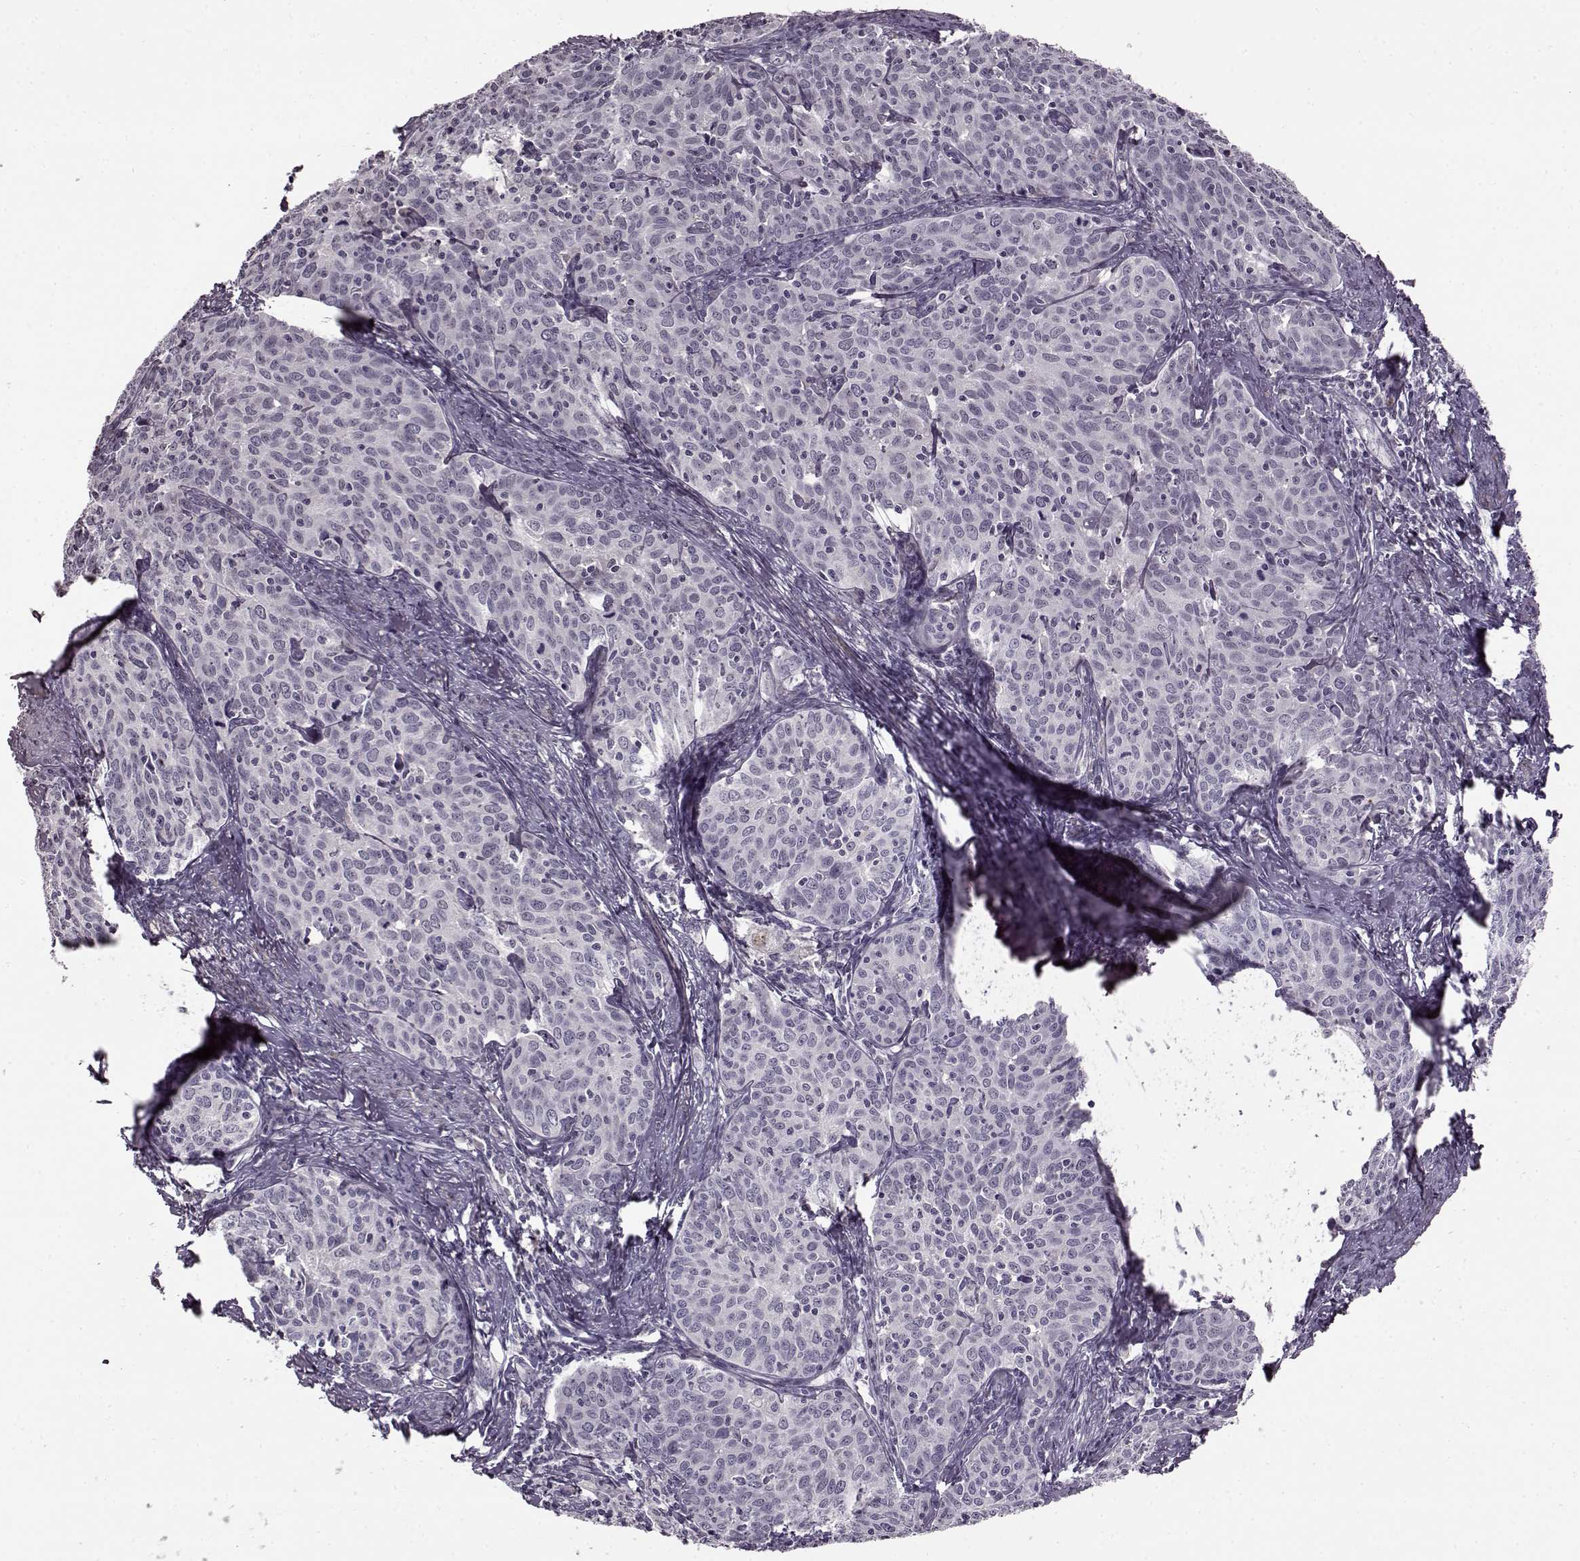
{"staining": {"intensity": "negative", "quantity": "none", "location": "none"}, "tissue": "cervical cancer", "cell_type": "Tumor cells", "image_type": "cancer", "snomed": [{"axis": "morphology", "description": "Squamous cell carcinoma, NOS"}, {"axis": "topography", "description": "Cervix"}], "caption": "Immunohistochemistry micrograph of human squamous cell carcinoma (cervical) stained for a protein (brown), which displays no expression in tumor cells.", "gene": "CNGA3", "patient": {"sex": "female", "age": 62}}